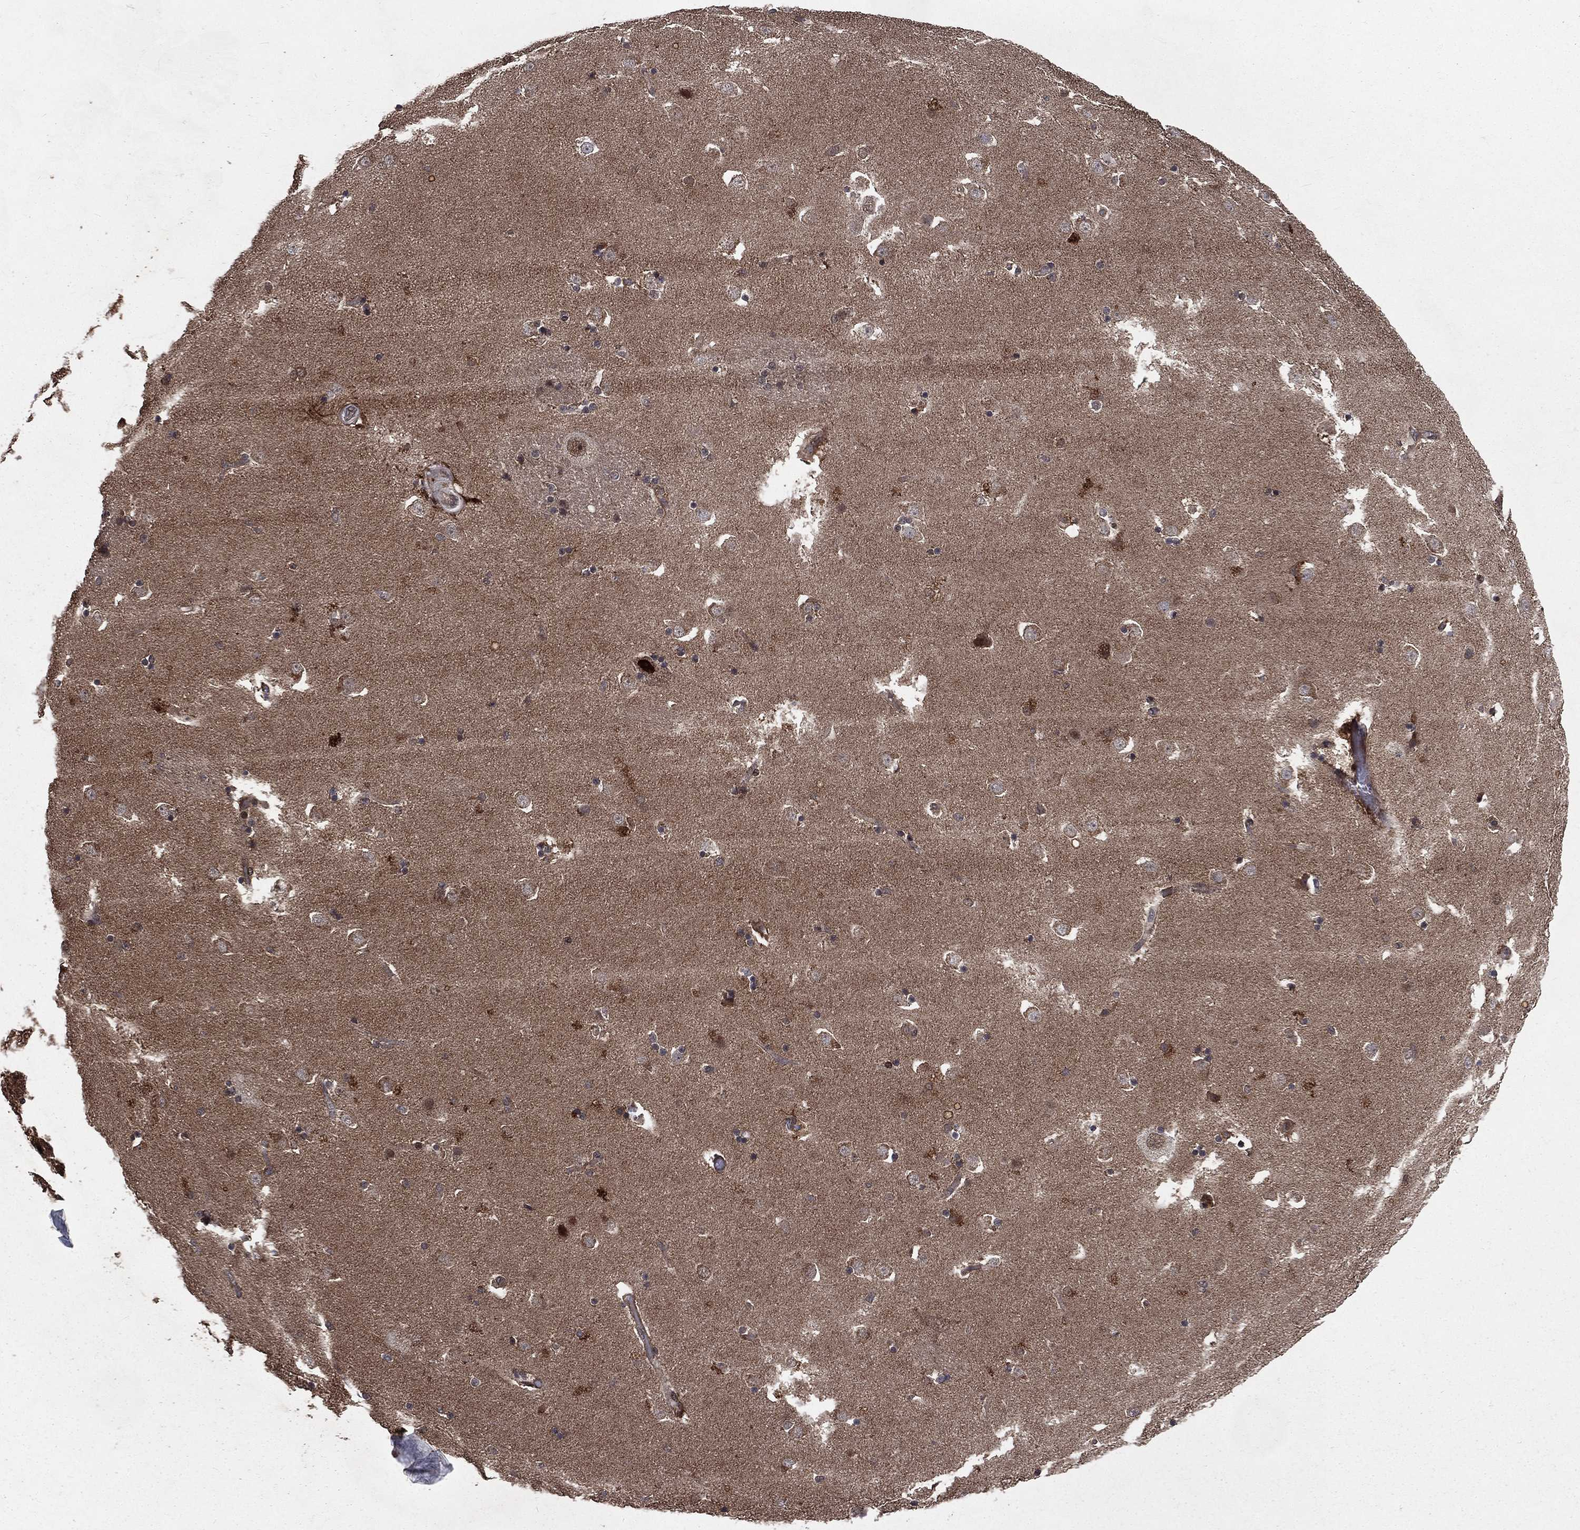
{"staining": {"intensity": "negative", "quantity": "none", "location": "none"}, "tissue": "caudate", "cell_type": "Glial cells", "image_type": "normal", "snomed": [{"axis": "morphology", "description": "Normal tissue, NOS"}, {"axis": "topography", "description": "Lateral ventricle wall"}], "caption": "The immunohistochemistry image has no significant expression in glial cells of caudate. Nuclei are stained in blue.", "gene": "LENG8", "patient": {"sex": "male", "age": 51}}